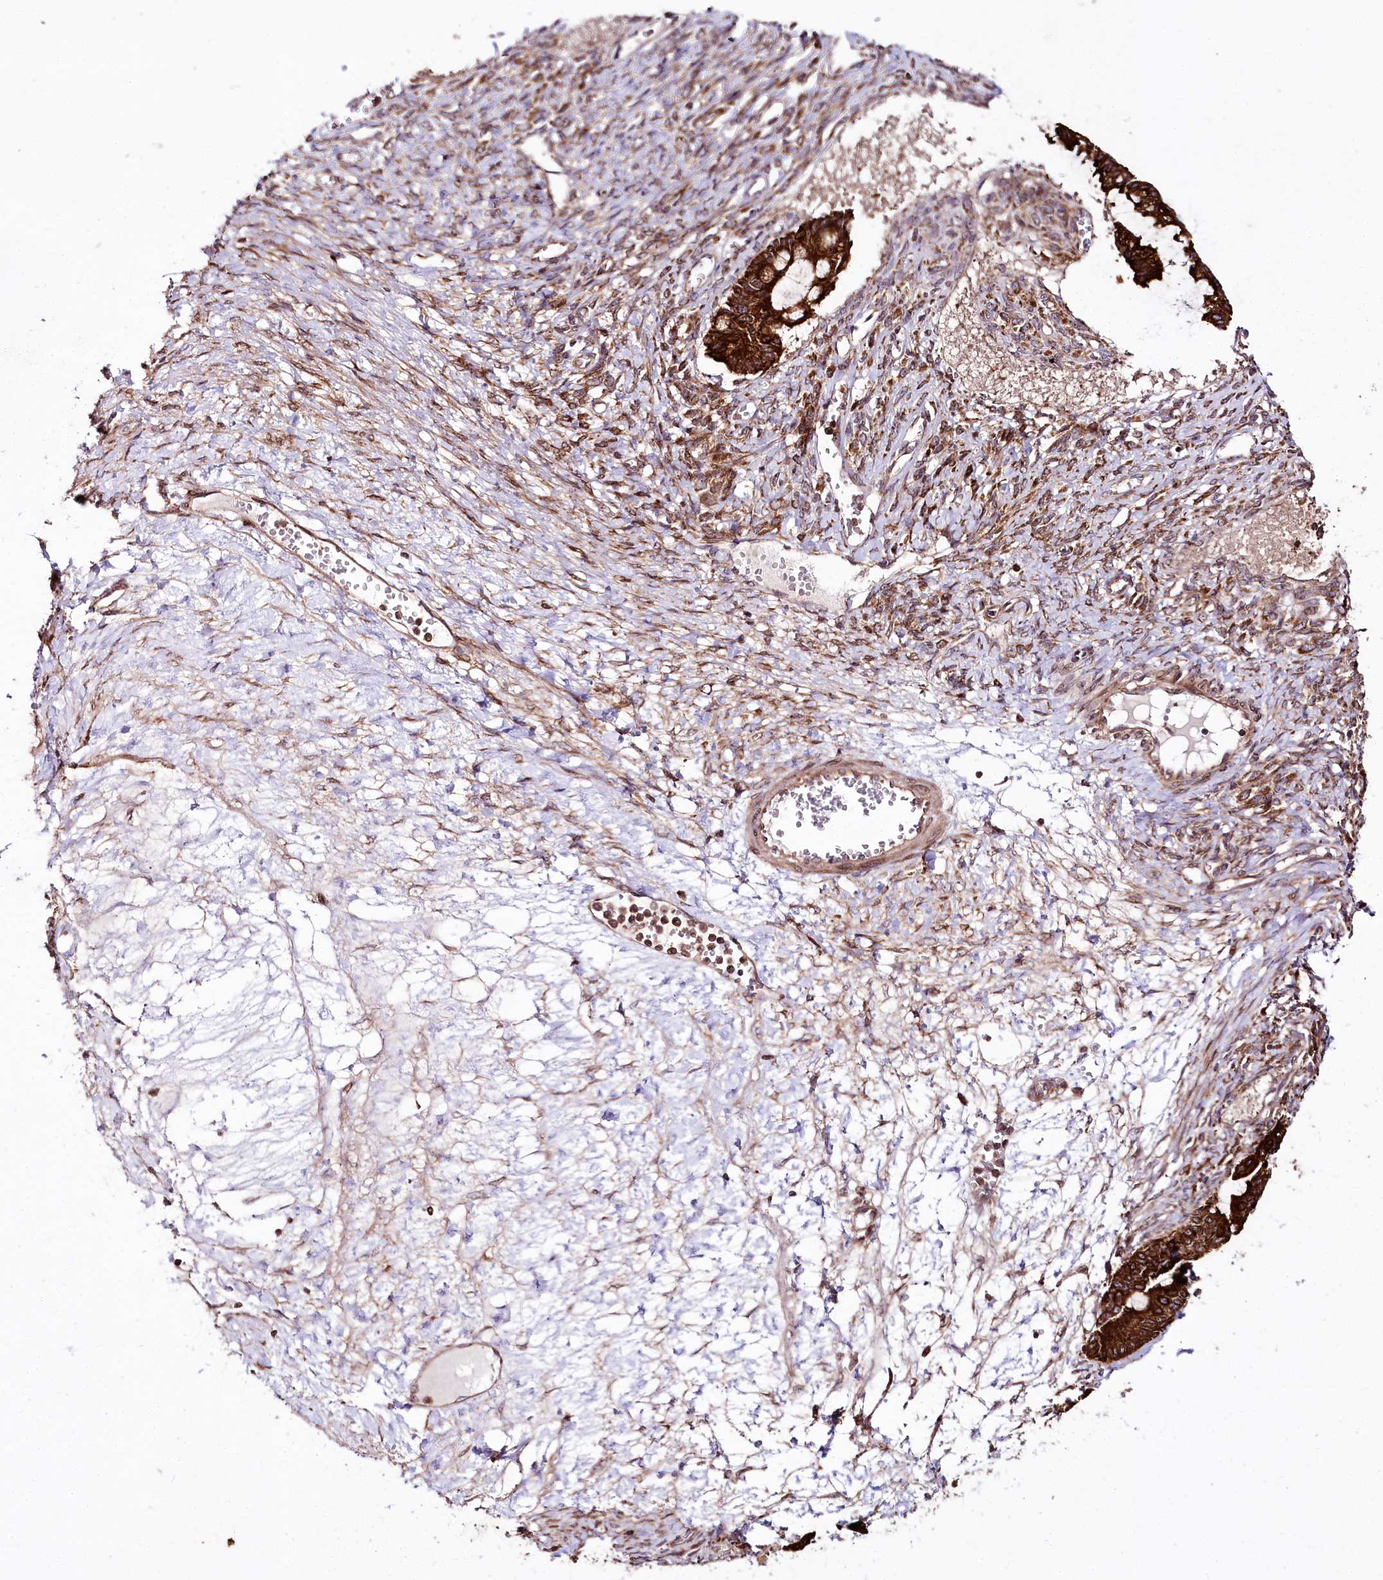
{"staining": {"intensity": "strong", "quantity": ">75%", "location": "cytoplasmic/membranous"}, "tissue": "ovarian cancer", "cell_type": "Tumor cells", "image_type": "cancer", "snomed": [{"axis": "morphology", "description": "Cystadenocarcinoma, mucinous, NOS"}, {"axis": "topography", "description": "Ovary"}], "caption": "Brown immunohistochemical staining in human ovarian cancer (mucinous cystadenocarcinoma) demonstrates strong cytoplasmic/membranous positivity in about >75% of tumor cells.", "gene": "RAB7A", "patient": {"sex": "female", "age": 73}}